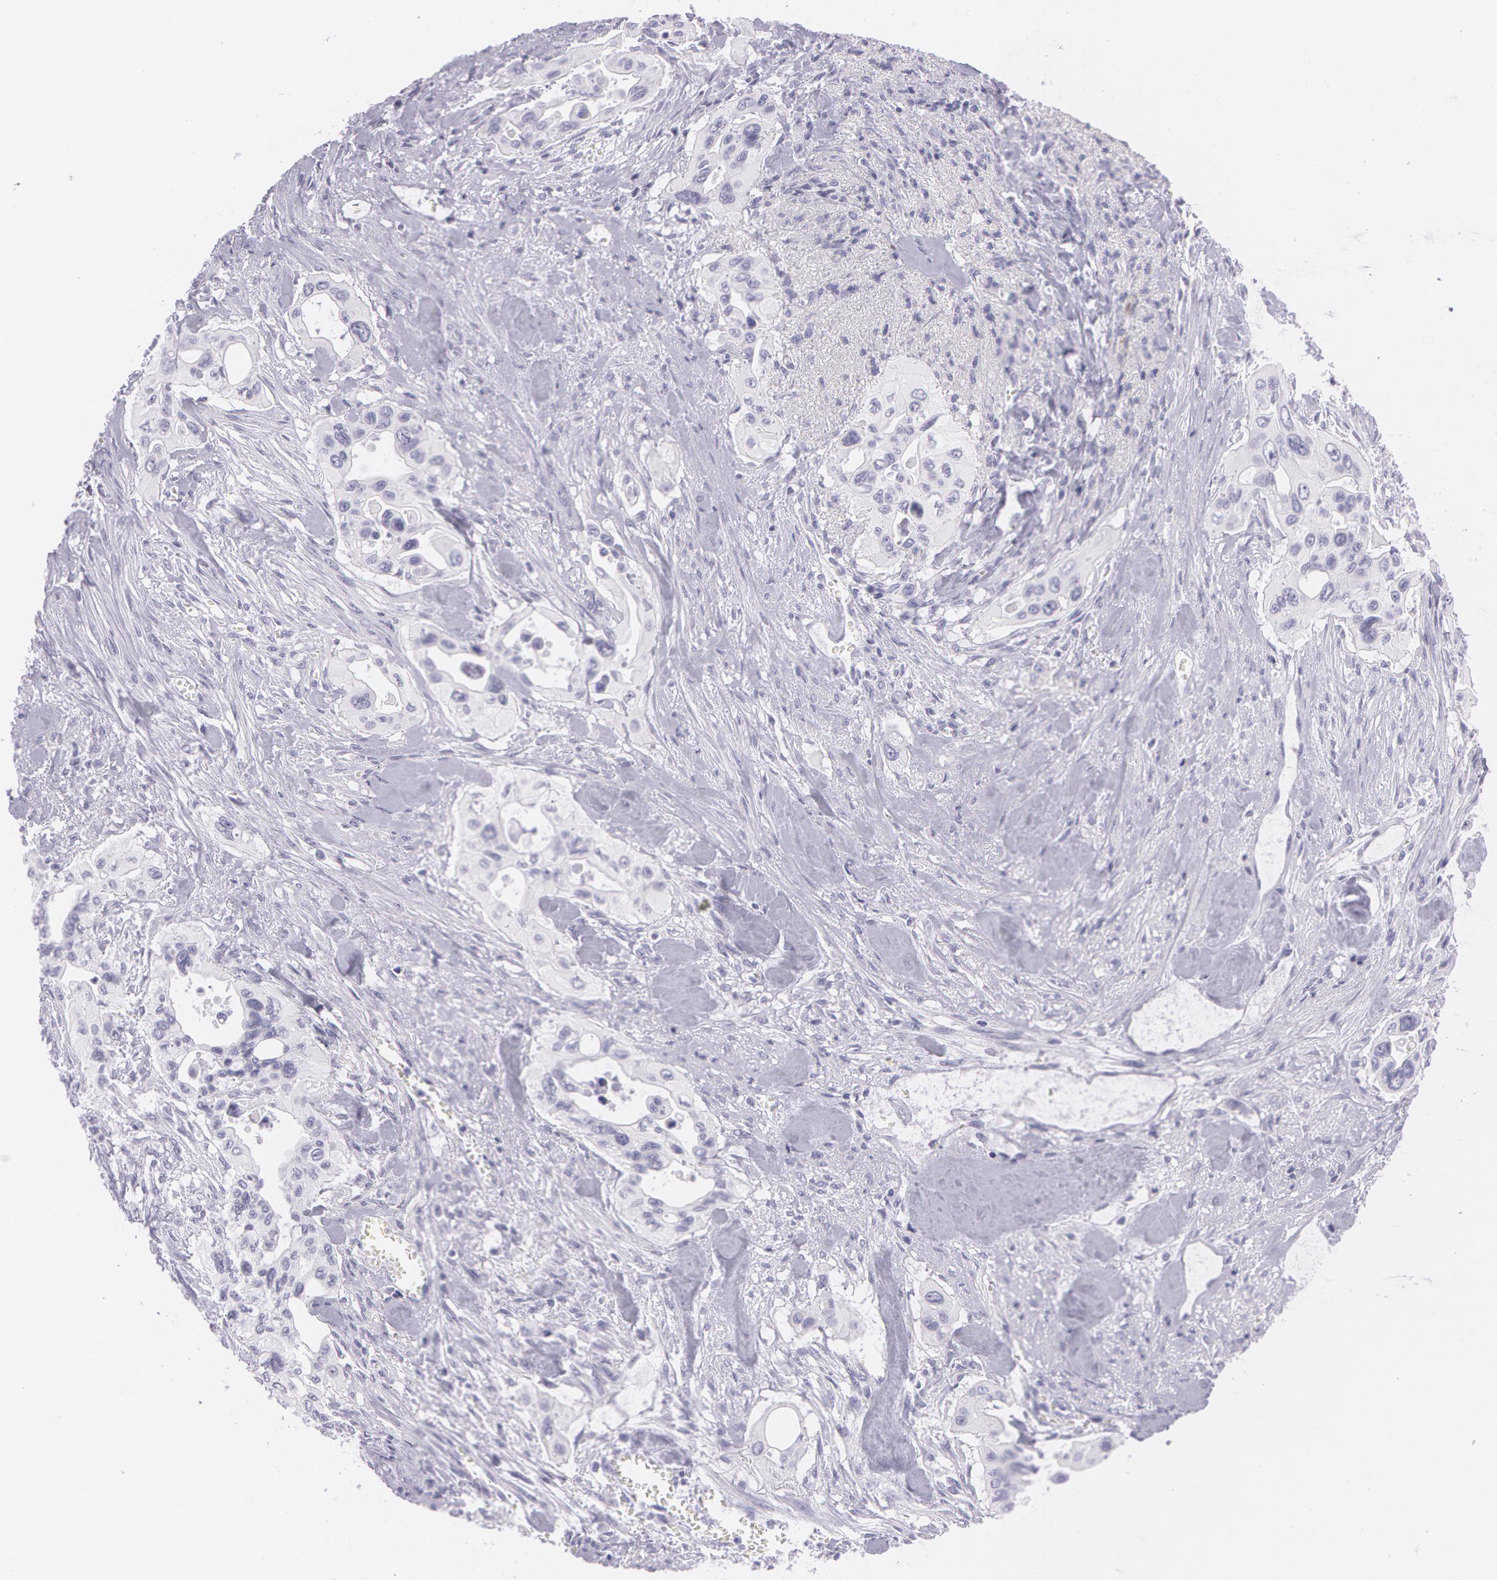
{"staining": {"intensity": "negative", "quantity": "none", "location": "none"}, "tissue": "pancreatic cancer", "cell_type": "Tumor cells", "image_type": "cancer", "snomed": [{"axis": "morphology", "description": "Adenocarcinoma, NOS"}, {"axis": "topography", "description": "Pancreas"}], "caption": "This is a image of IHC staining of pancreatic cancer (adenocarcinoma), which shows no staining in tumor cells.", "gene": "SNCG", "patient": {"sex": "male", "age": 77}}